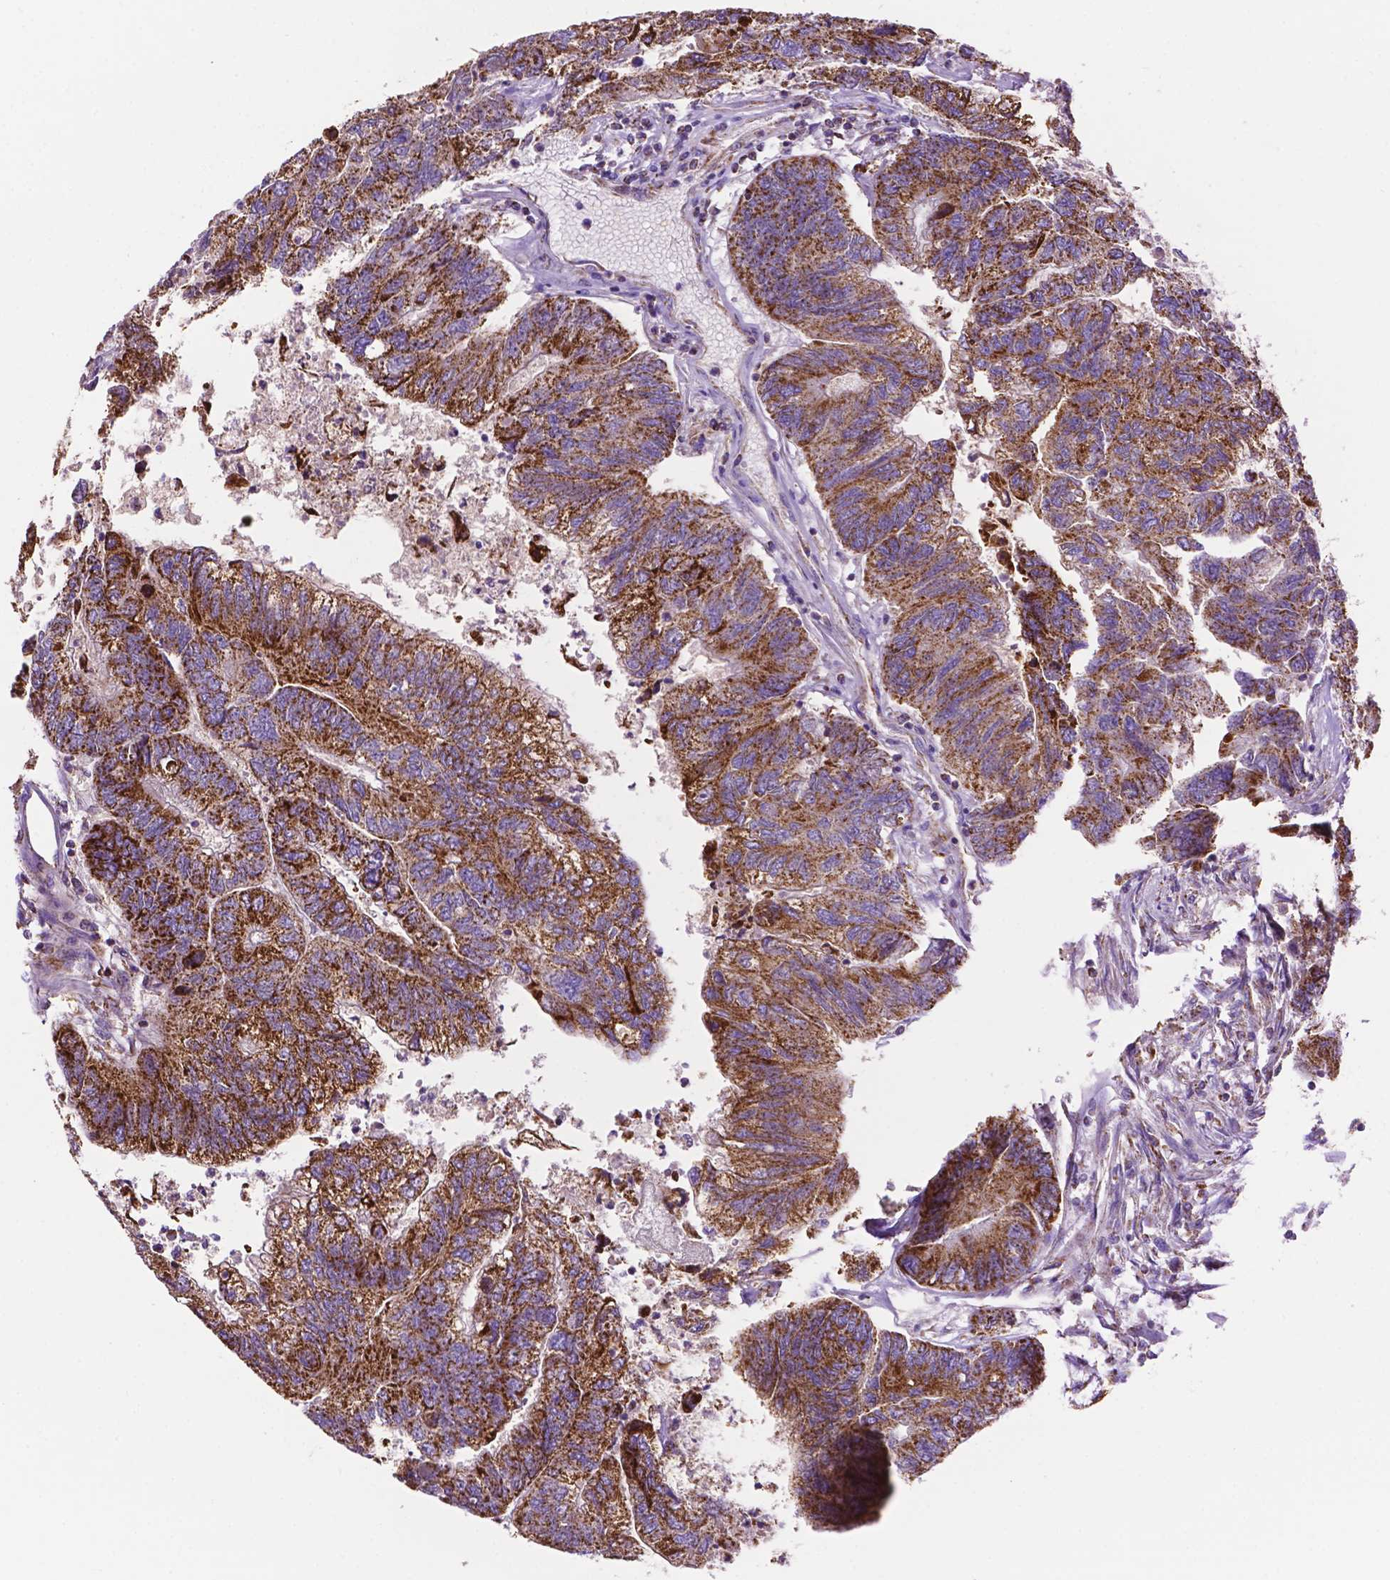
{"staining": {"intensity": "strong", "quantity": ">75%", "location": "cytoplasmic/membranous"}, "tissue": "colorectal cancer", "cell_type": "Tumor cells", "image_type": "cancer", "snomed": [{"axis": "morphology", "description": "Adenocarcinoma, NOS"}, {"axis": "topography", "description": "Colon"}], "caption": "Tumor cells reveal strong cytoplasmic/membranous staining in about >75% of cells in colorectal cancer. (brown staining indicates protein expression, while blue staining denotes nuclei).", "gene": "GDPD5", "patient": {"sex": "female", "age": 67}}